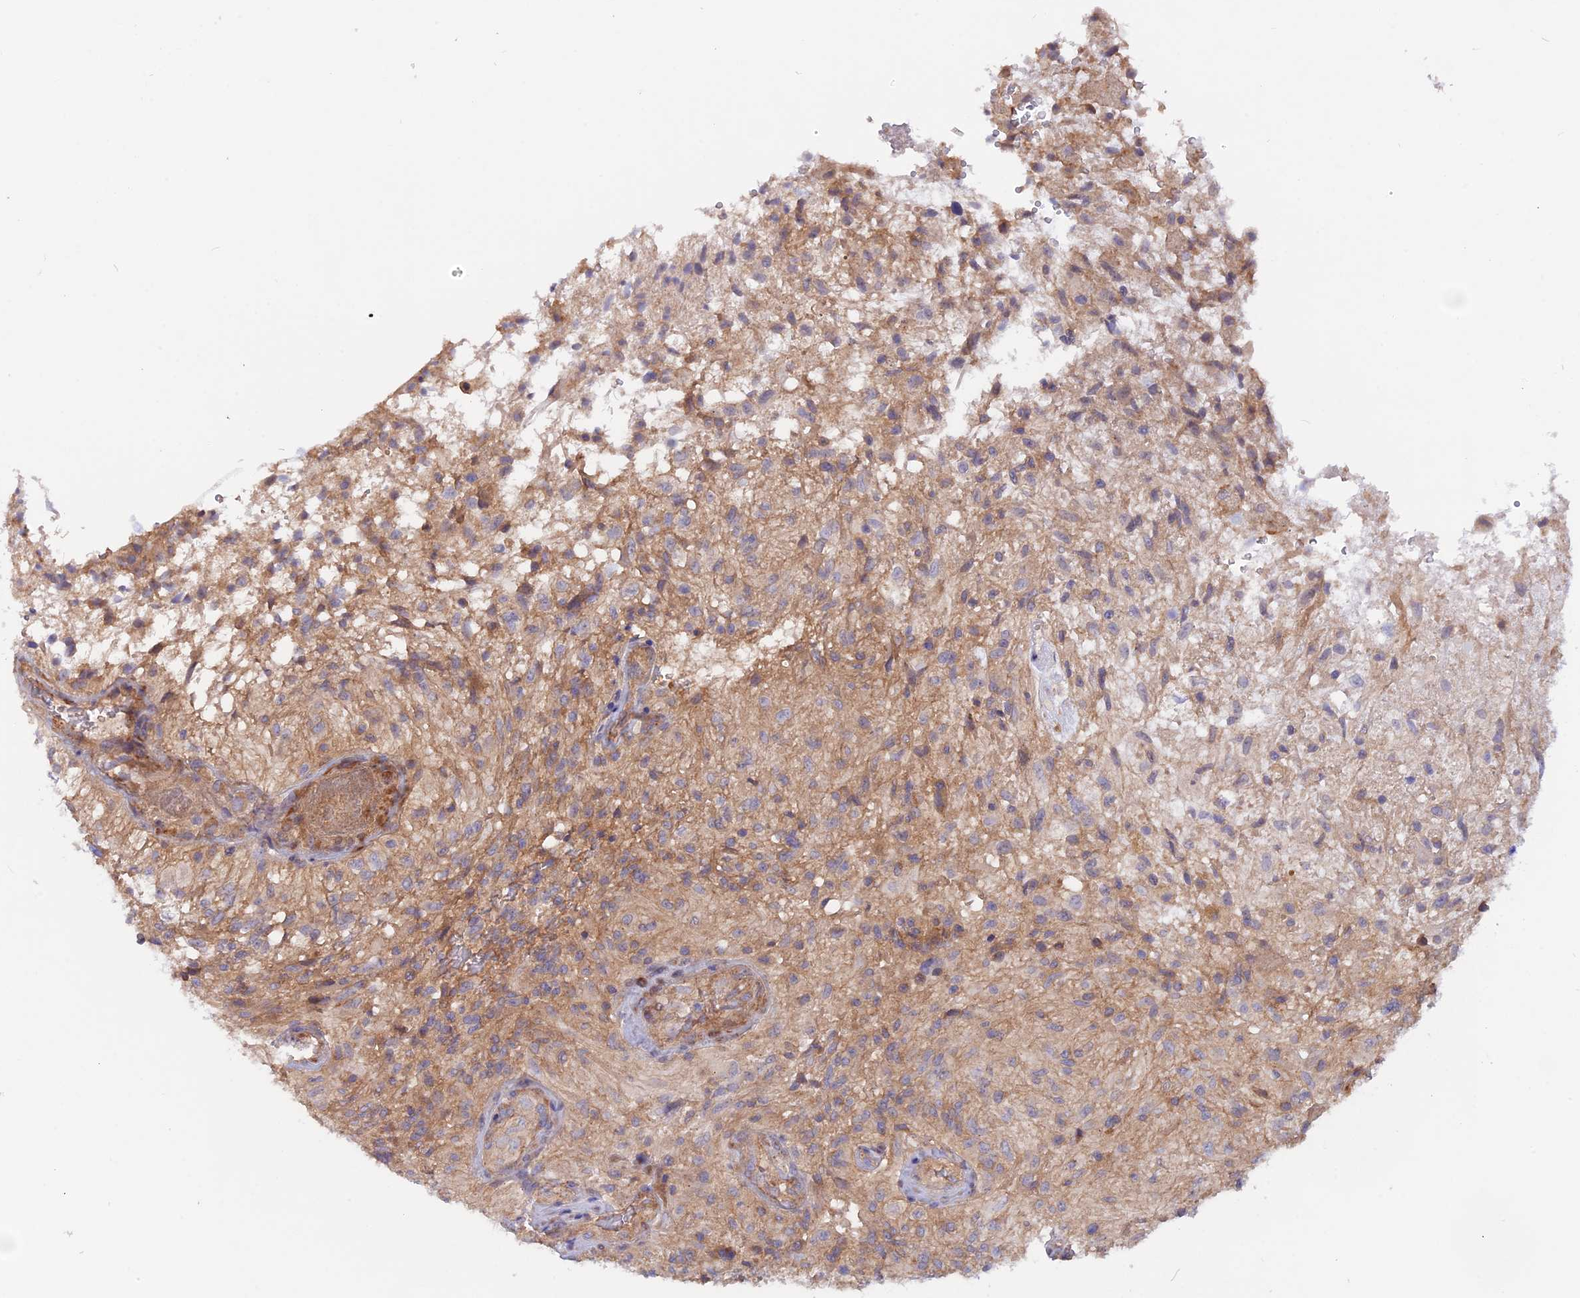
{"staining": {"intensity": "weak", "quantity": "25%-75%", "location": "cytoplasmic/membranous"}, "tissue": "glioma", "cell_type": "Tumor cells", "image_type": "cancer", "snomed": [{"axis": "morphology", "description": "Glioma, malignant, High grade"}, {"axis": "topography", "description": "Brain"}], "caption": "Immunohistochemical staining of human glioma shows low levels of weak cytoplasmic/membranous protein staining in approximately 25%-75% of tumor cells. The staining was performed using DAB (3,3'-diaminobenzidine), with brown indicating positive protein expression. Nuclei are stained blue with hematoxylin.", "gene": "HYCC1", "patient": {"sex": "male", "age": 56}}